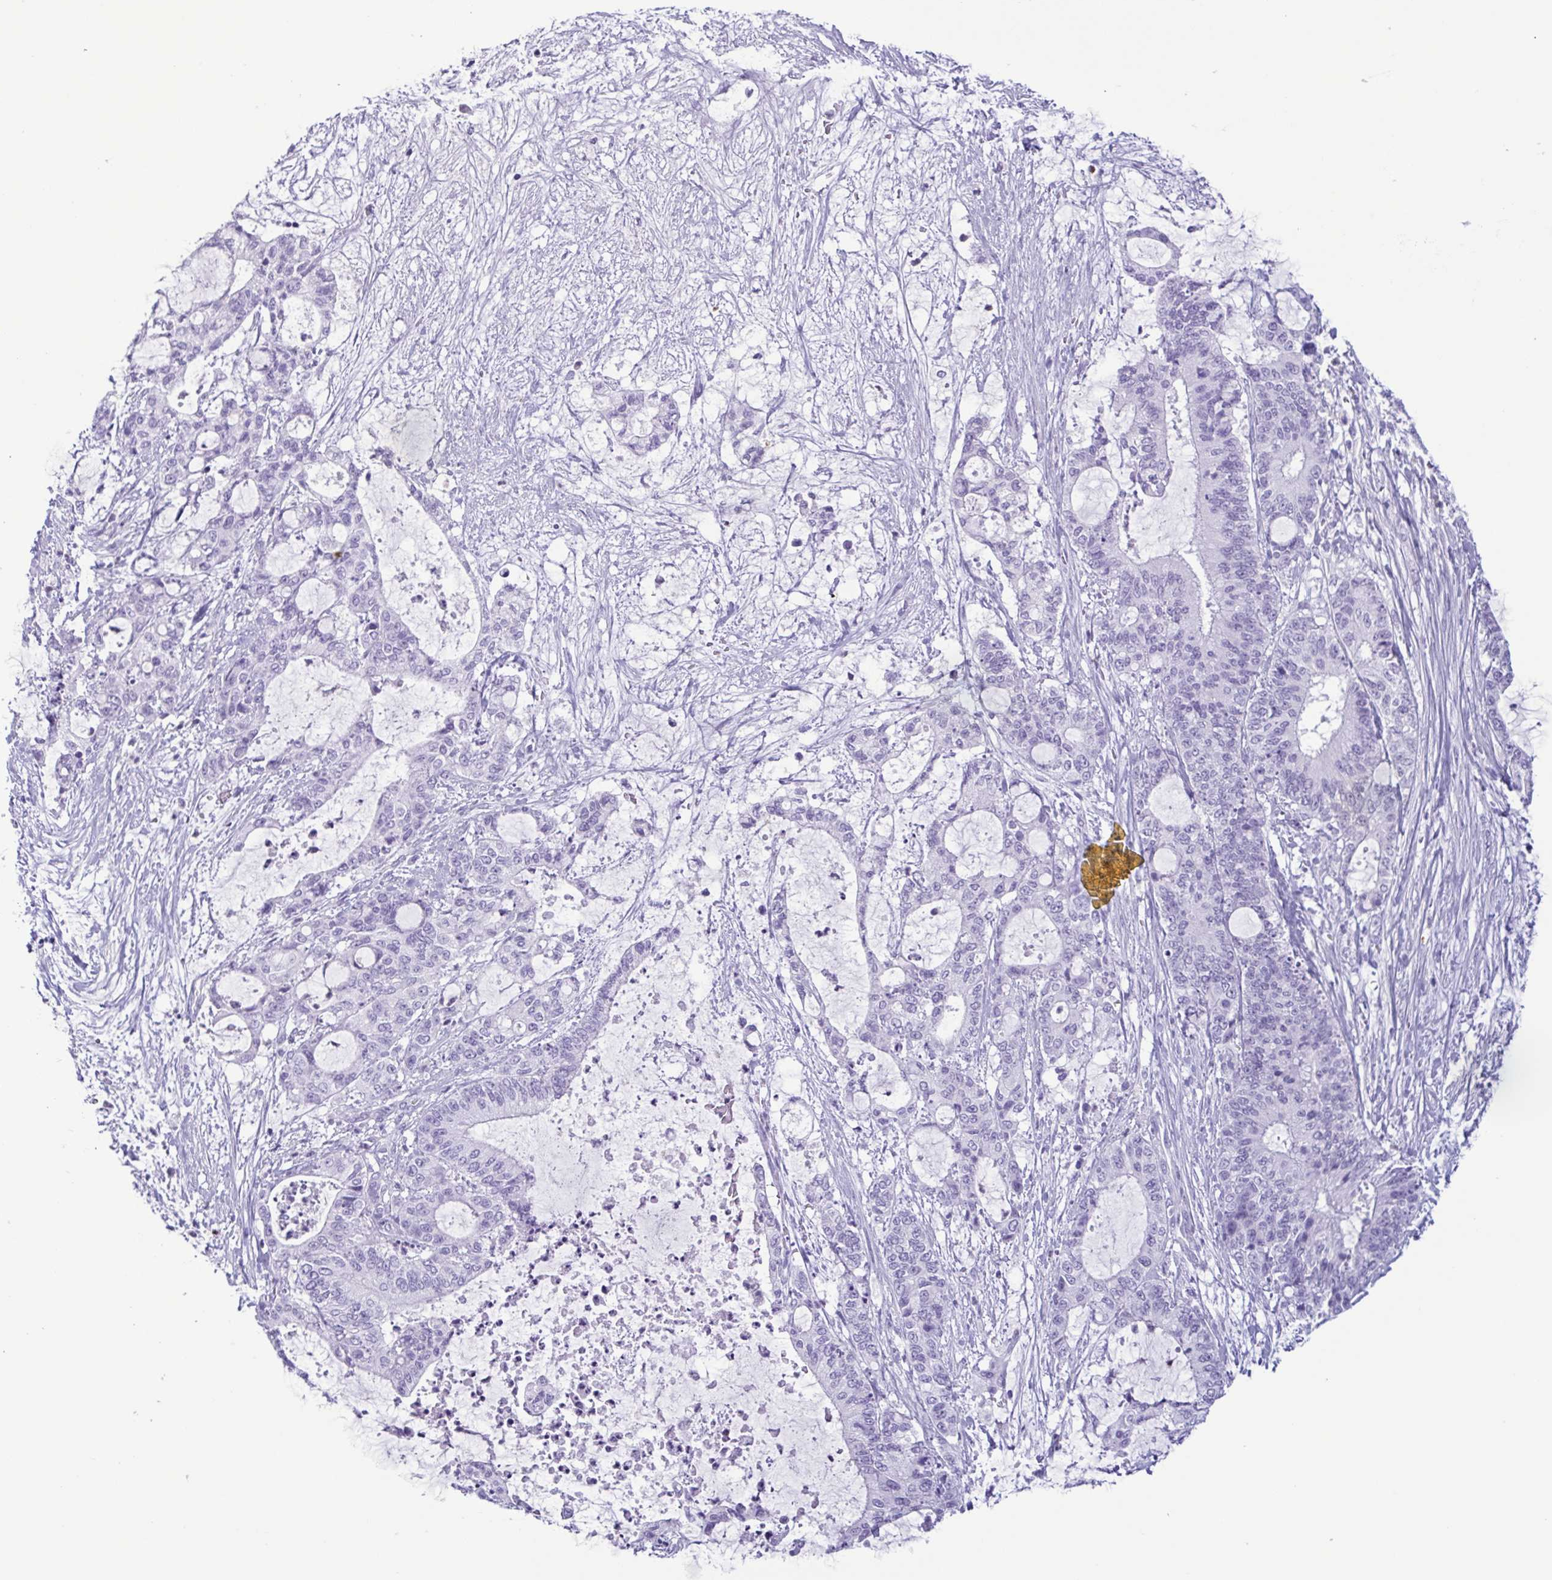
{"staining": {"intensity": "negative", "quantity": "none", "location": "none"}, "tissue": "liver cancer", "cell_type": "Tumor cells", "image_type": "cancer", "snomed": [{"axis": "morphology", "description": "Normal tissue, NOS"}, {"axis": "morphology", "description": "Cholangiocarcinoma"}, {"axis": "topography", "description": "Liver"}, {"axis": "topography", "description": "Peripheral nerve tissue"}], "caption": "DAB immunohistochemical staining of liver cancer reveals no significant staining in tumor cells. (DAB IHC visualized using brightfield microscopy, high magnification).", "gene": "LTF", "patient": {"sex": "female", "age": 73}}